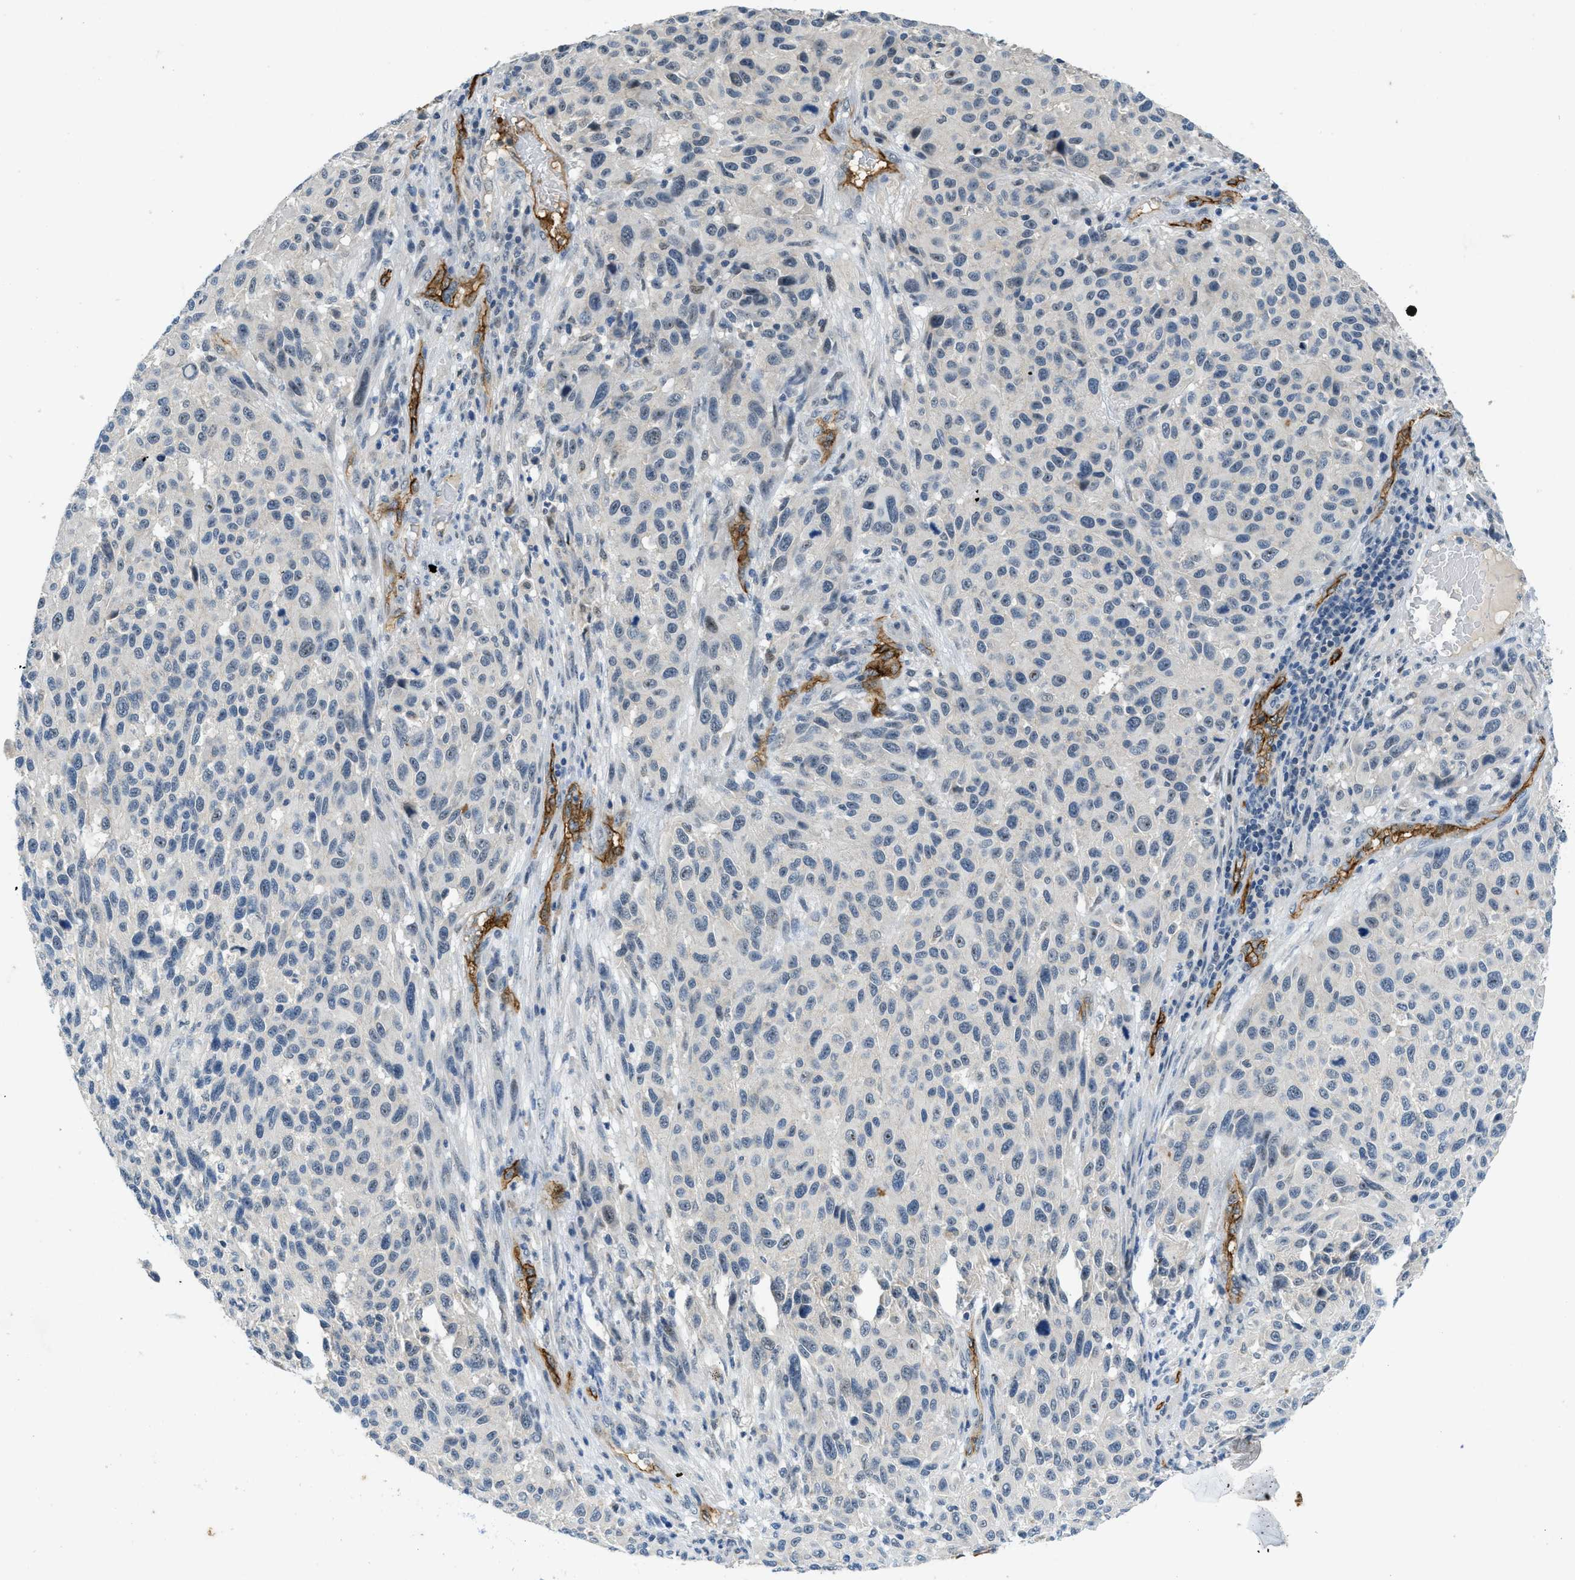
{"staining": {"intensity": "negative", "quantity": "none", "location": "none"}, "tissue": "melanoma", "cell_type": "Tumor cells", "image_type": "cancer", "snomed": [{"axis": "morphology", "description": "Malignant melanoma, Metastatic site"}, {"axis": "topography", "description": "Lymph node"}], "caption": "A micrograph of melanoma stained for a protein reveals no brown staining in tumor cells.", "gene": "SLCO2A1", "patient": {"sex": "male", "age": 61}}